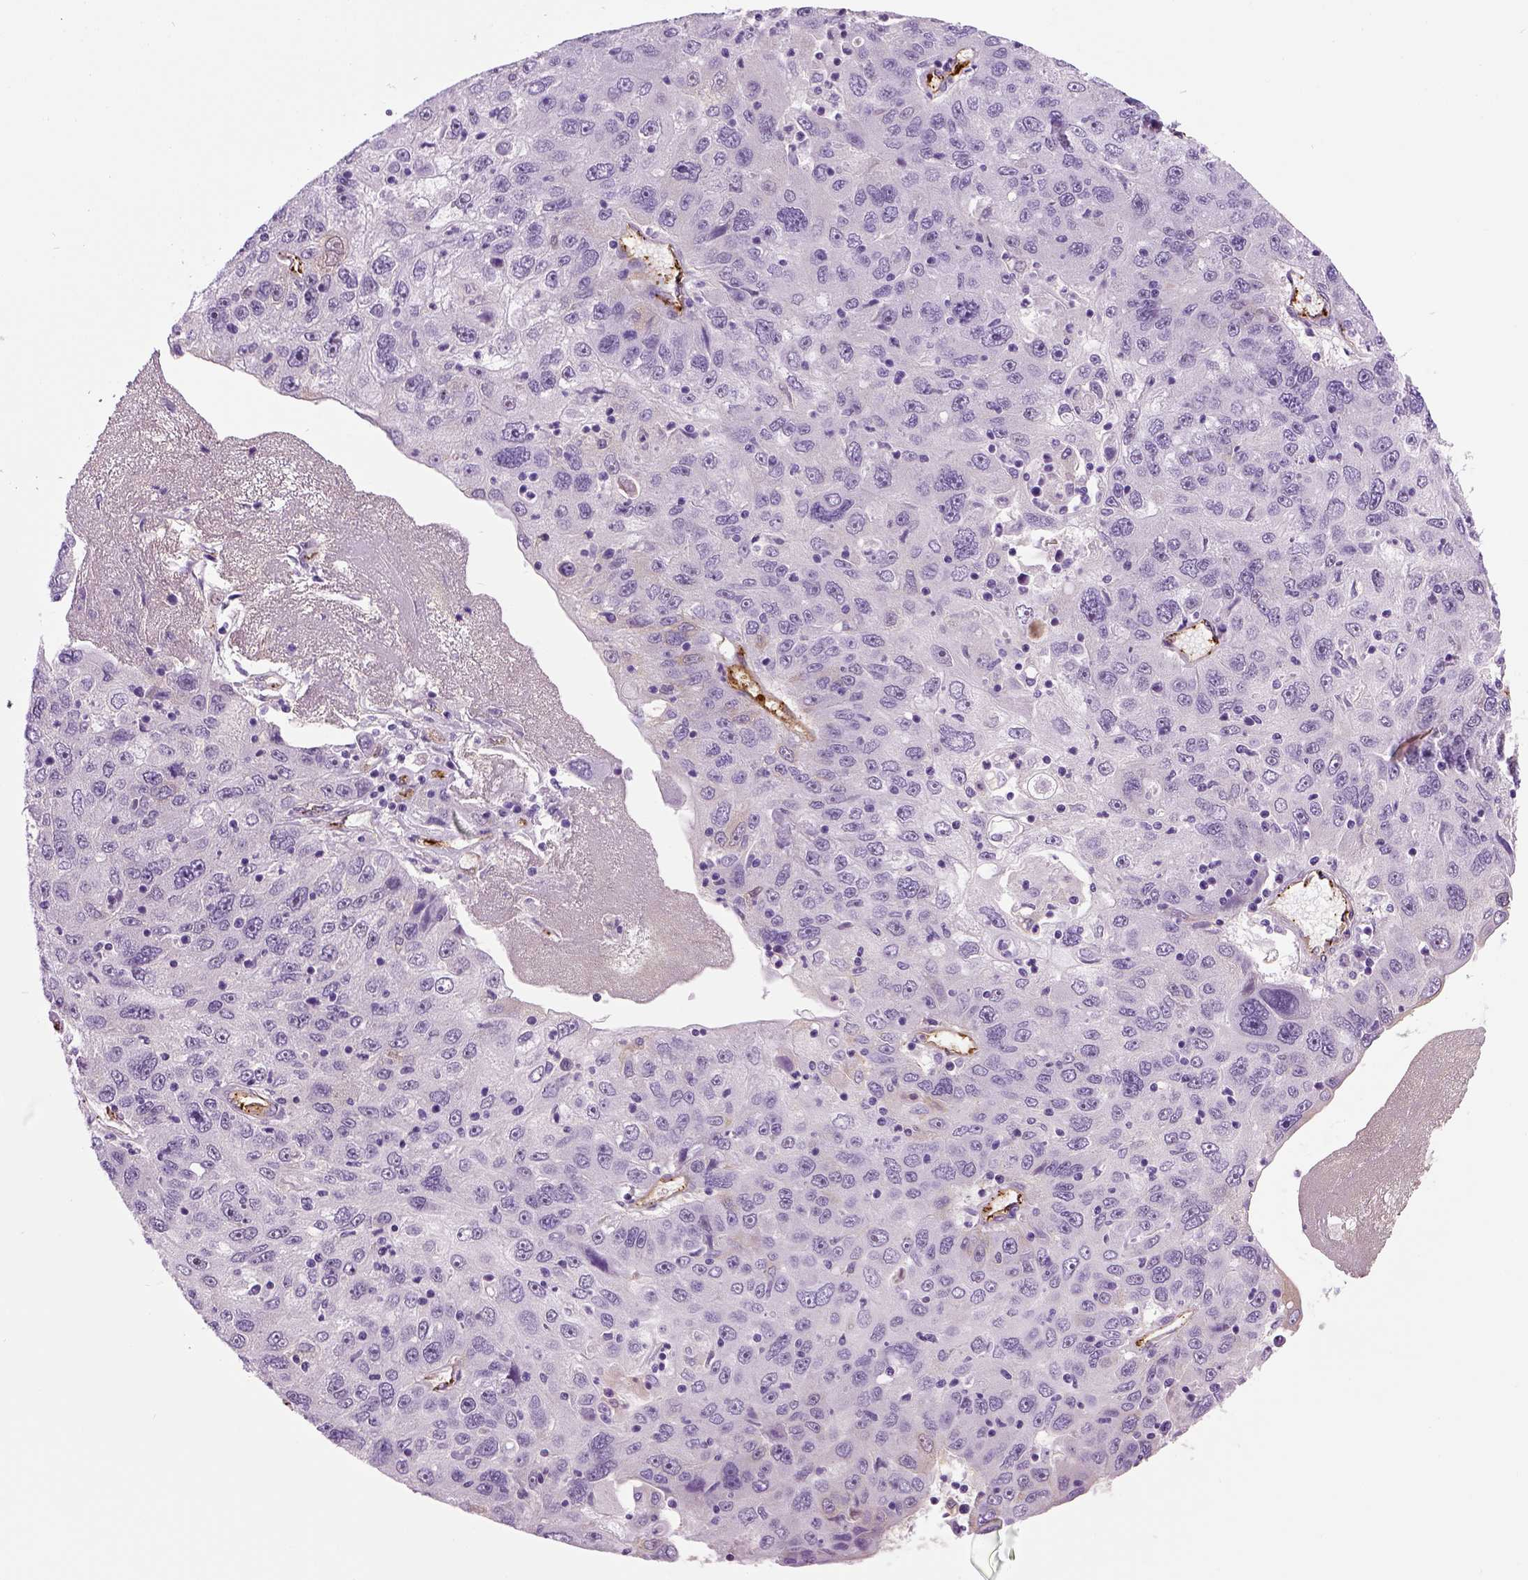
{"staining": {"intensity": "negative", "quantity": "none", "location": "none"}, "tissue": "stomach cancer", "cell_type": "Tumor cells", "image_type": "cancer", "snomed": [{"axis": "morphology", "description": "Adenocarcinoma, NOS"}, {"axis": "topography", "description": "Stomach"}], "caption": "Immunohistochemical staining of stomach adenocarcinoma demonstrates no significant expression in tumor cells.", "gene": "VWF", "patient": {"sex": "male", "age": 56}}